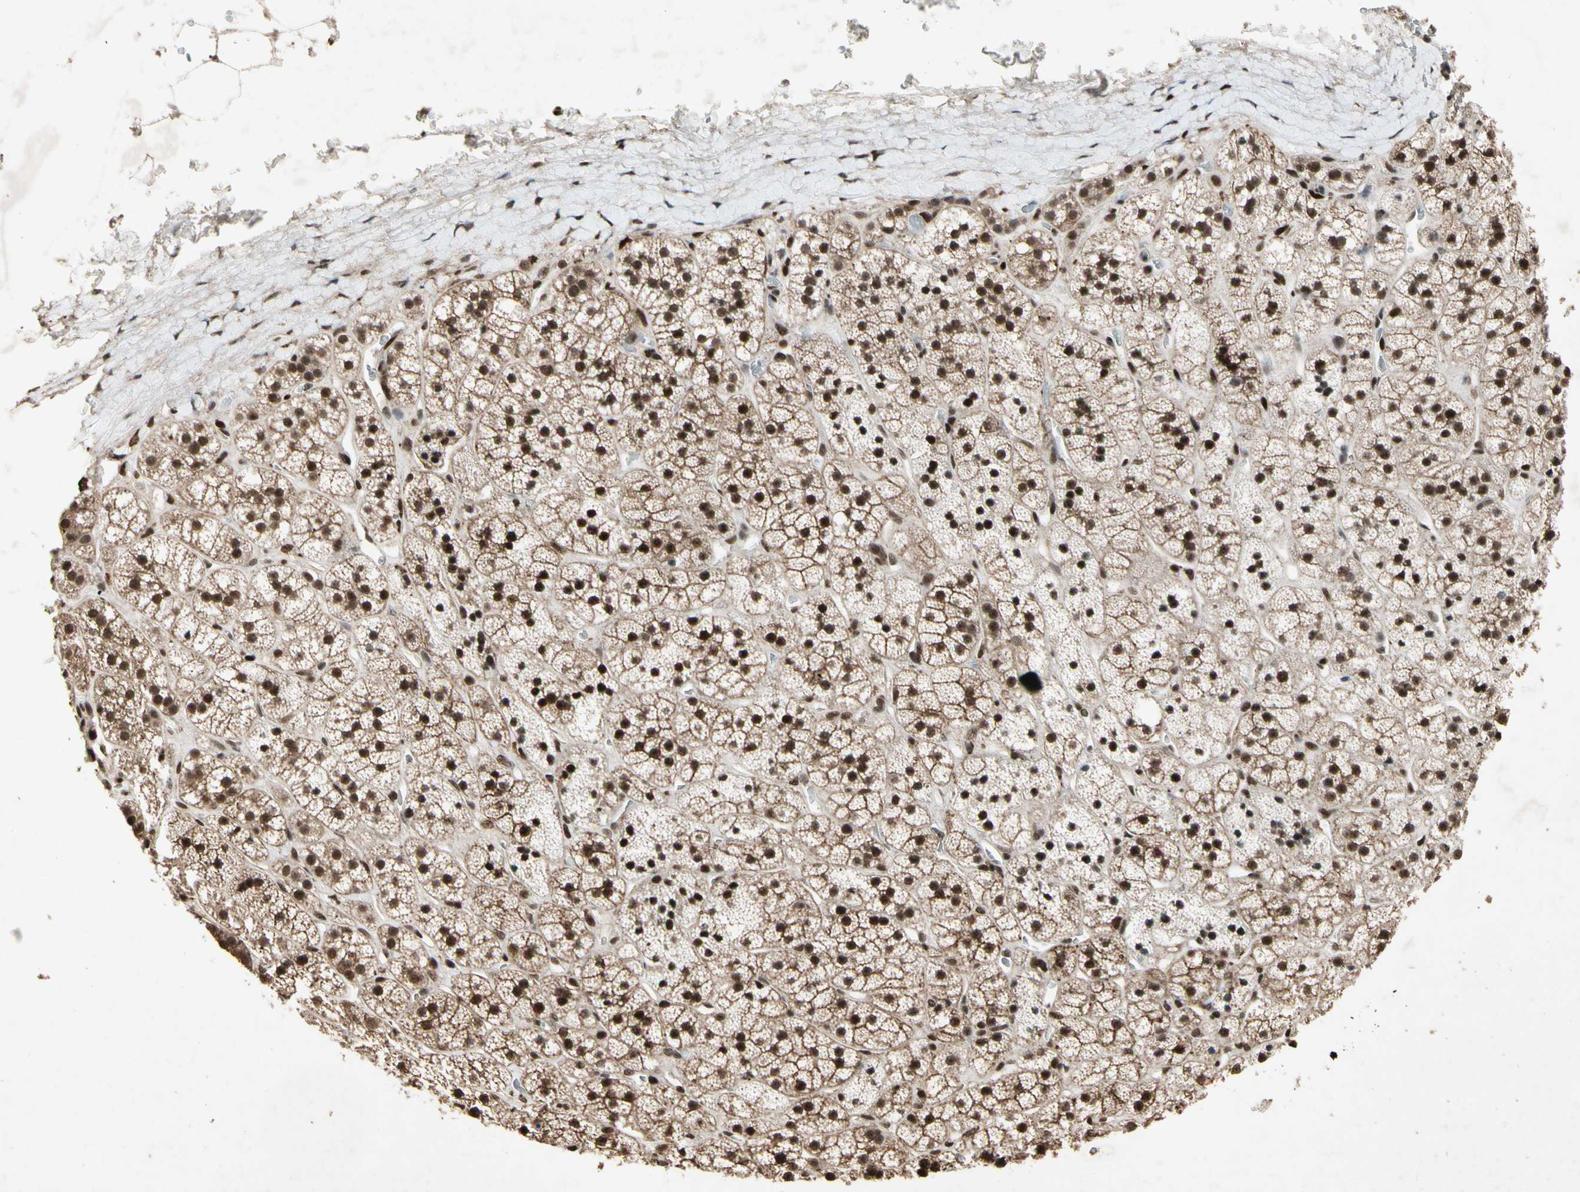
{"staining": {"intensity": "strong", "quantity": ">75%", "location": "cytoplasmic/membranous,nuclear"}, "tissue": "adrenal gland", "cell_type": "Glandular cells", "image_type": "normal", "snomed": [{"axis": "morphology", "description": "Normal tissue, NOS"}, {"axis": "topography", "description": "Adrenal gland"}], "caption": "A brown stain labels strong cytoplasmic/membranous,nuclear positivity of a protein in glandular cells of normal adrenal gland. Using DAB (brown) and hematoxylin (blue) stains, captured at high magnification using brightfield microscopy.", "gene": "TBX2", "patient": {"sex": "male", "age": 56}}